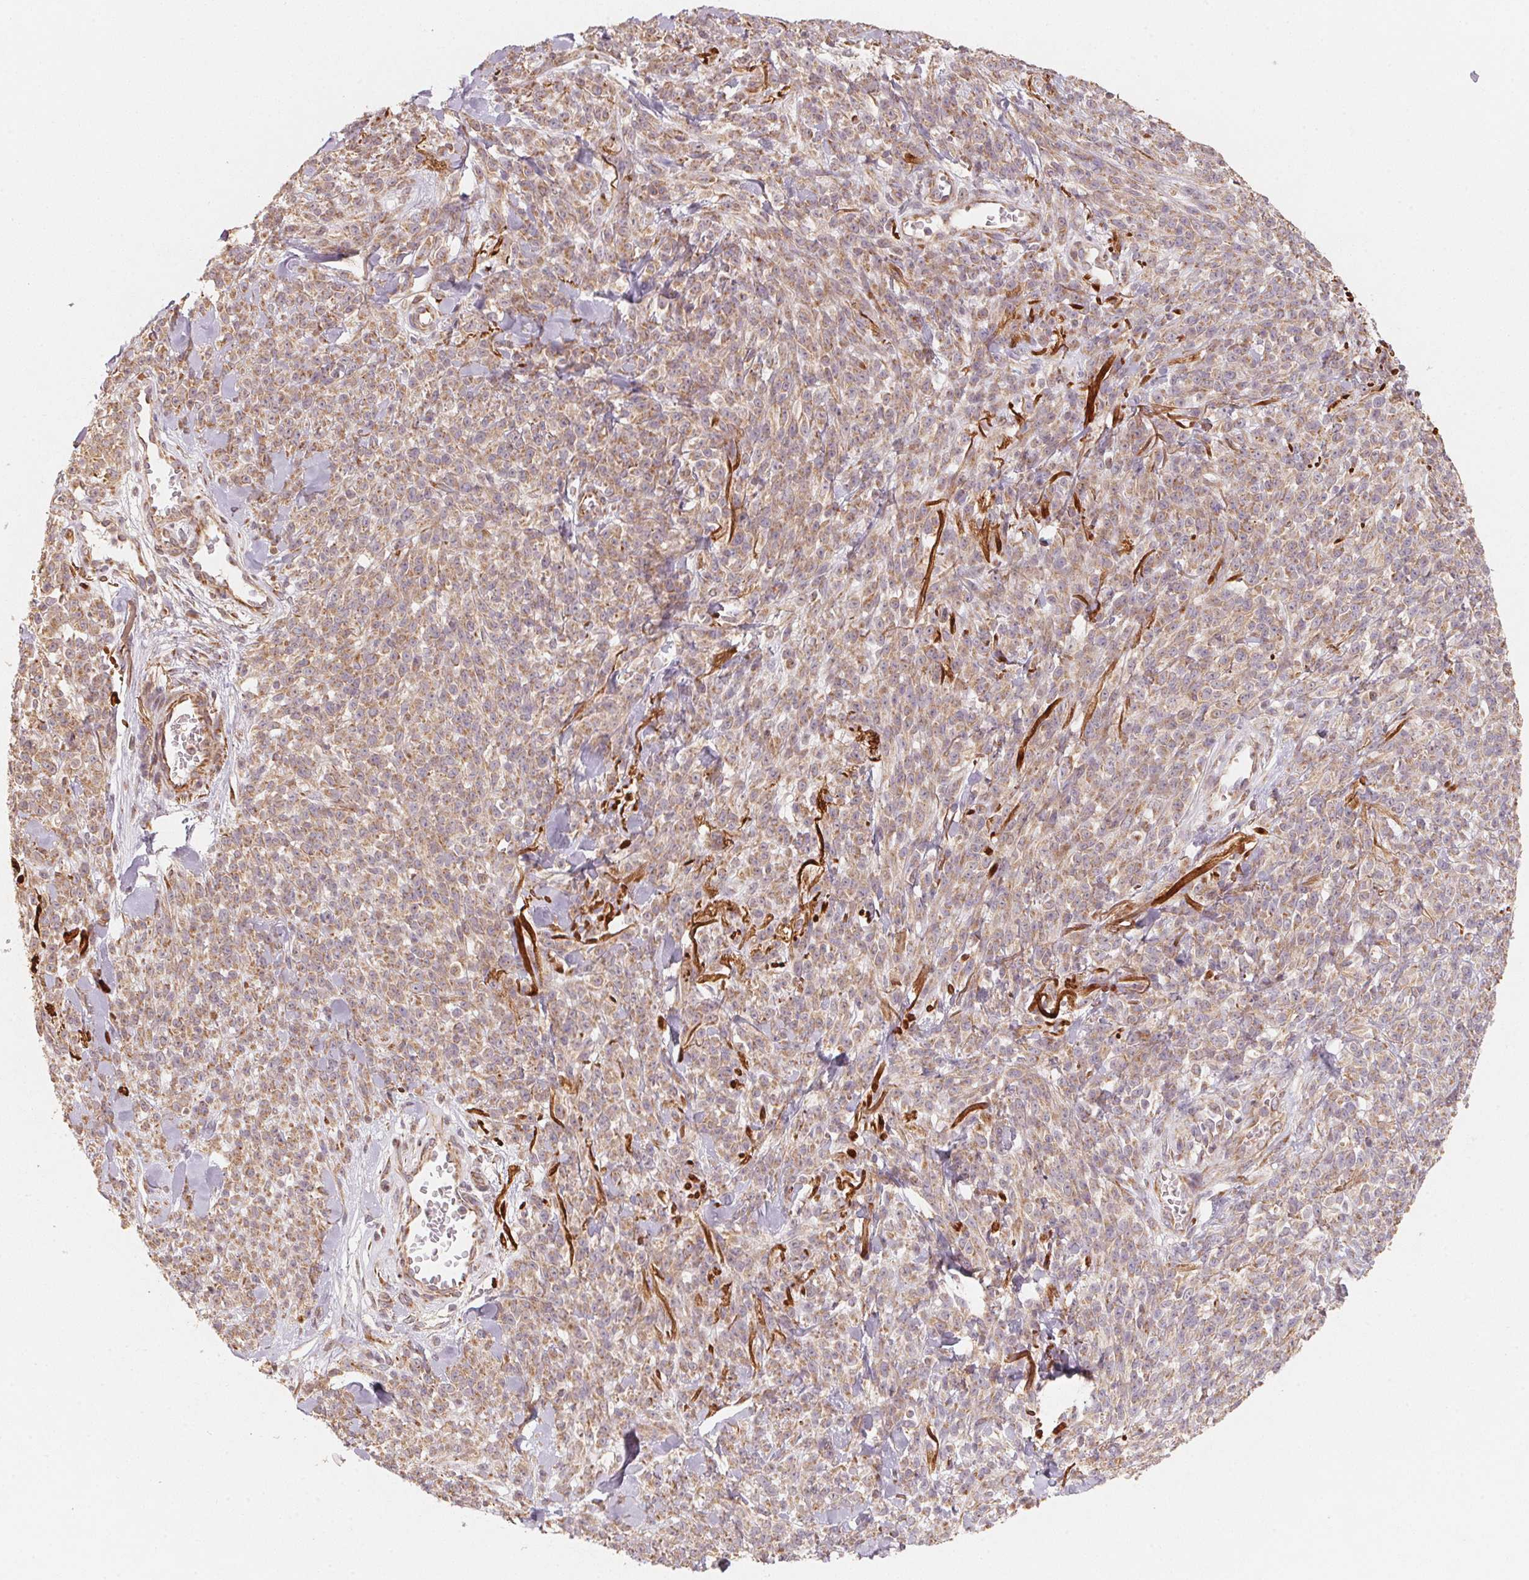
{"staining": {"intensity": "weak", "quantity": "25%-75%", "location": "cytoplasmic/membranous"}, "tissue": "melanoma", "cell_type": "Tumor cells", "image_type": "cancer", "snomed": [{"axis": "morphology", "description": "Malignant melanoma, NOS"}, {"axis": "topography", "description": "Skin"}, {"axis": "topography", "description": "Skin of trunk"}], "caption": "This image exhibits immunohistochemistry staining of human malignant melanoma, with low weak cytoplasmic/membranous positivity in about 25%-75% of tumor cells.", "gene": "TSPAN12", "patient": {"sex": "male", "age": 74}}